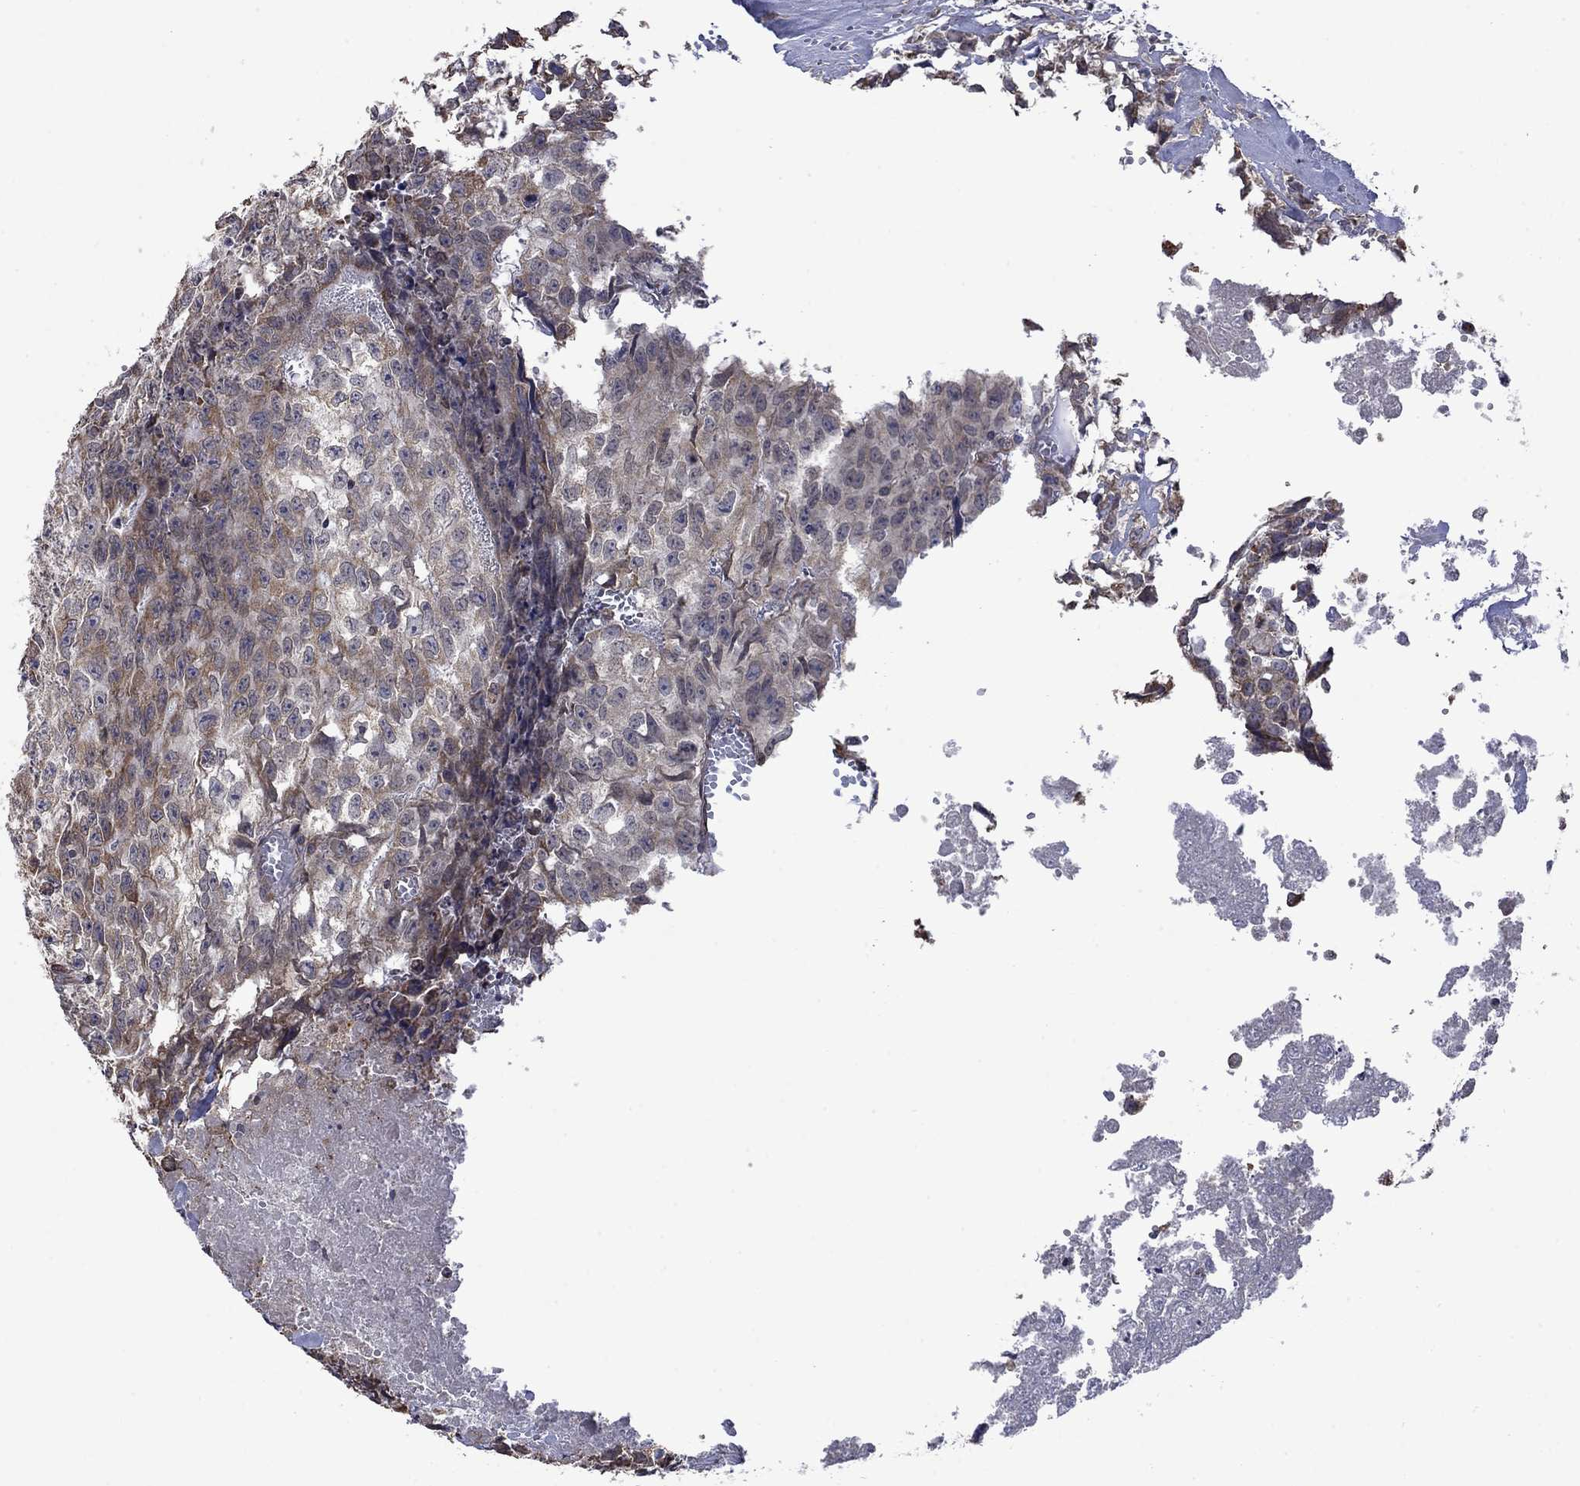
{"staining": {"intensity": "moderate", "quantity": "25%-75%", "location": "cytoplasmic/membranous"}, "tissue": "testis cancer", "cell_type": "Tumor cells", "image_type": "cancer", "snomed": [{"axis": "morphology", "description": "Carcinoma, Embryonal, NOS"}, {"axis": "morphology", "description": "Teratoma, malignant, NOS"}, {"axis": "topography", "description": "Testis"}], "caption": "High-magnification brightfield microscopy of testis cancer stained with DAB (brown) and counterstained with hematoxylin (blue). tumor cells exhibit moderate cytoplasmic/membranous staining is appreciated in about25%-75% of cells.", "gene": "FURIN", "patient": {"sex": "male", "age": 24}}